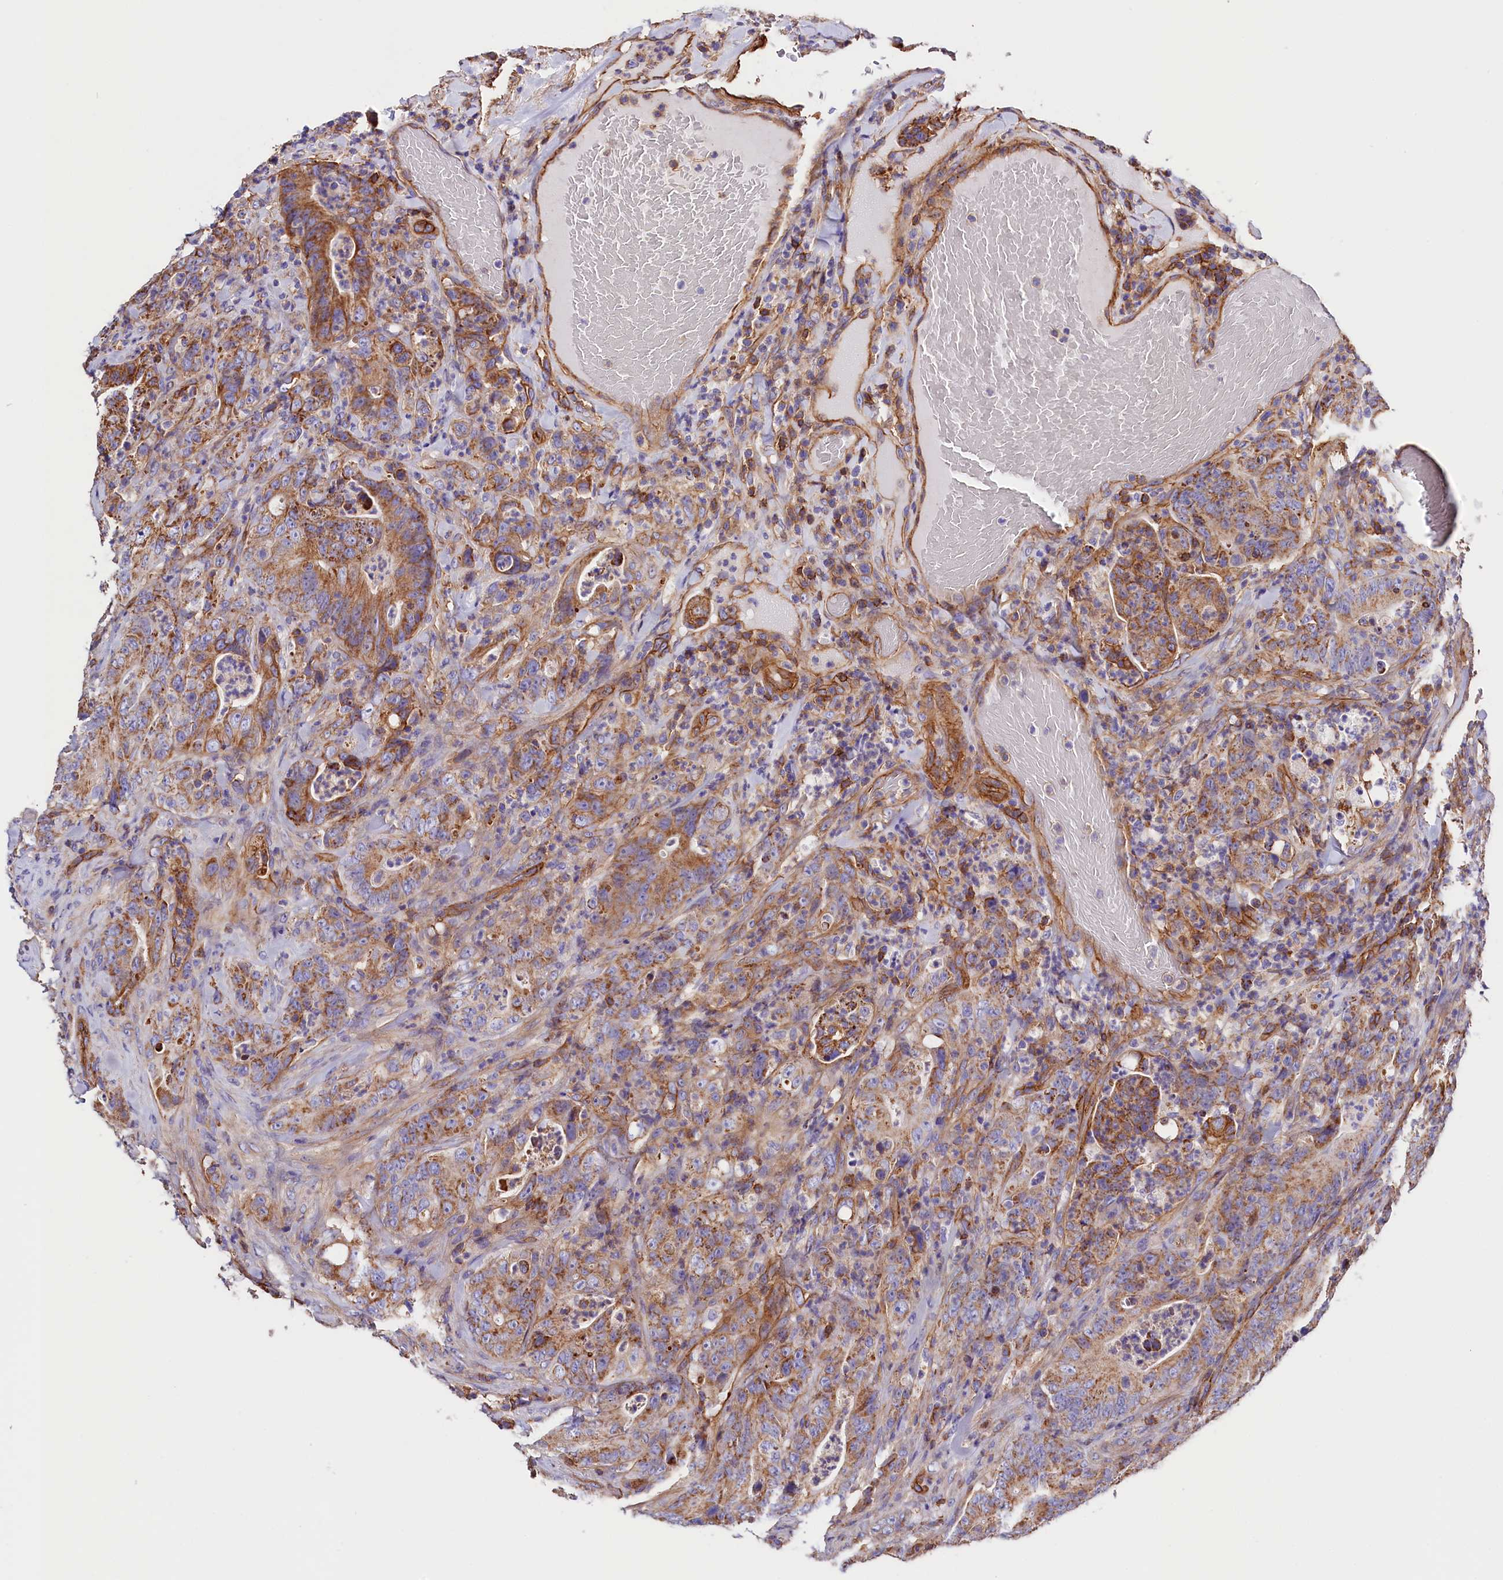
{"staining": {"intensity": "moderate", "quantity": ">75%", "location": "cytoplasmic/membranous"}, "tissue": "colorectal cancer", "cell_type": "Tumor cells", "image_type": "cancer", "snomed": [{"axis": "morphology", "description": "Normal tissue, NOS"}, {"axis": "topography", "description": "Colon"}], "caption": "Immunohistochemical staining of colorectal cancer exhibits moderate cytoplasmic/membranous protein positivity in approximately >75% of tumor cells.", "gene": "ATP2B4", "patient": {"sex": "female", "age": 82}}